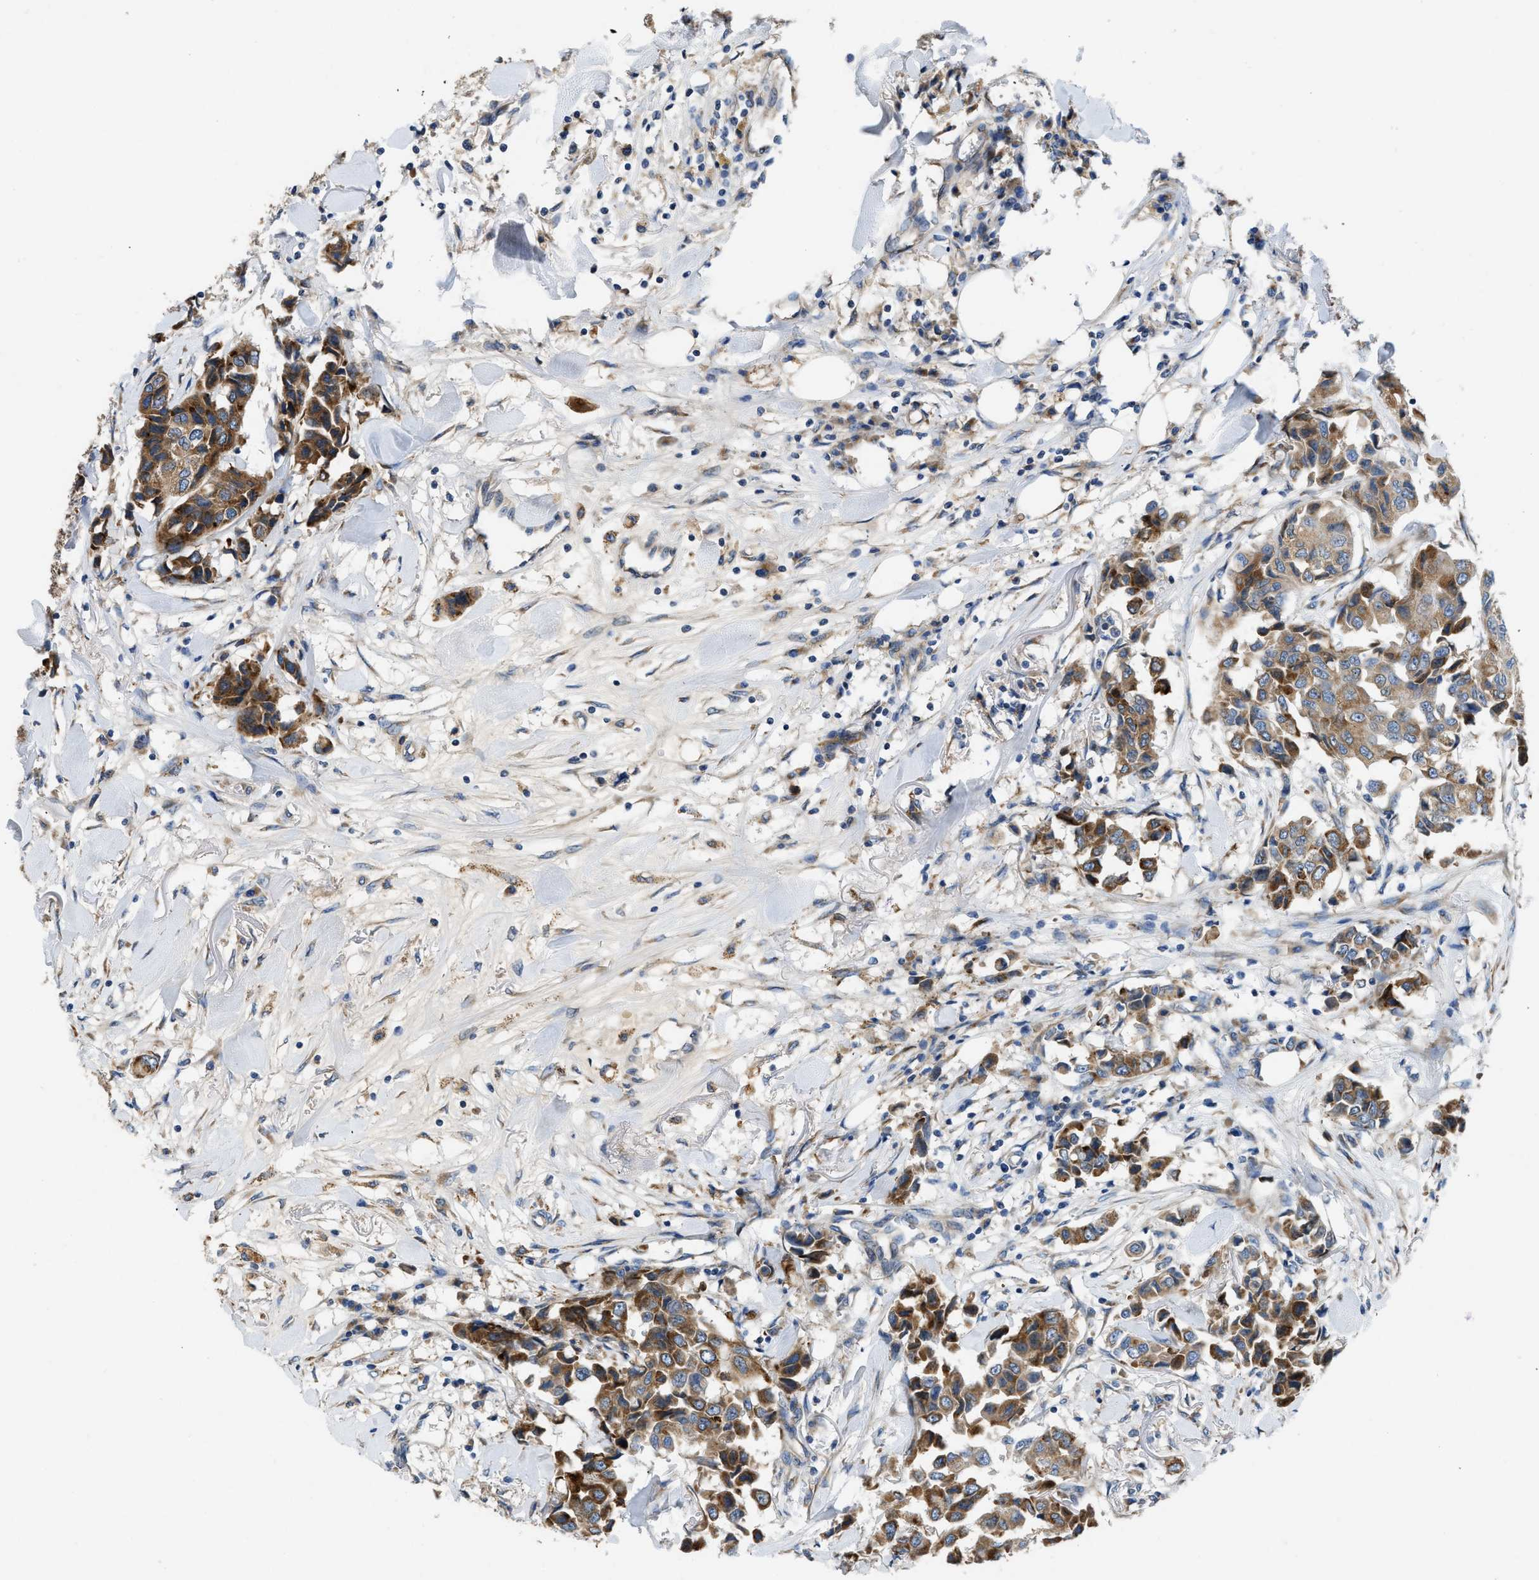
{"staining": {"intensity": "strong", "quantity": ">75%", "location": "cytoplasmic/membranous"}, "tissue": "breast cancer", "cell_type": "Tumor cells", "image_type": "cancer", "snomed": [{"axis": "morphology", "description": "Duct carcinoma"}, {"axis": "topography", "description": "Breast"}], "caption": "Immunohistochemical staining of human infiltrating ductal carcinoma (breast) reveals high levels of strong cytoplasmic/membranous protein positivity in approximately >75% of tumor cells.", "gene": "GGCX", "patient": {"sex": "female", "age": 80}}